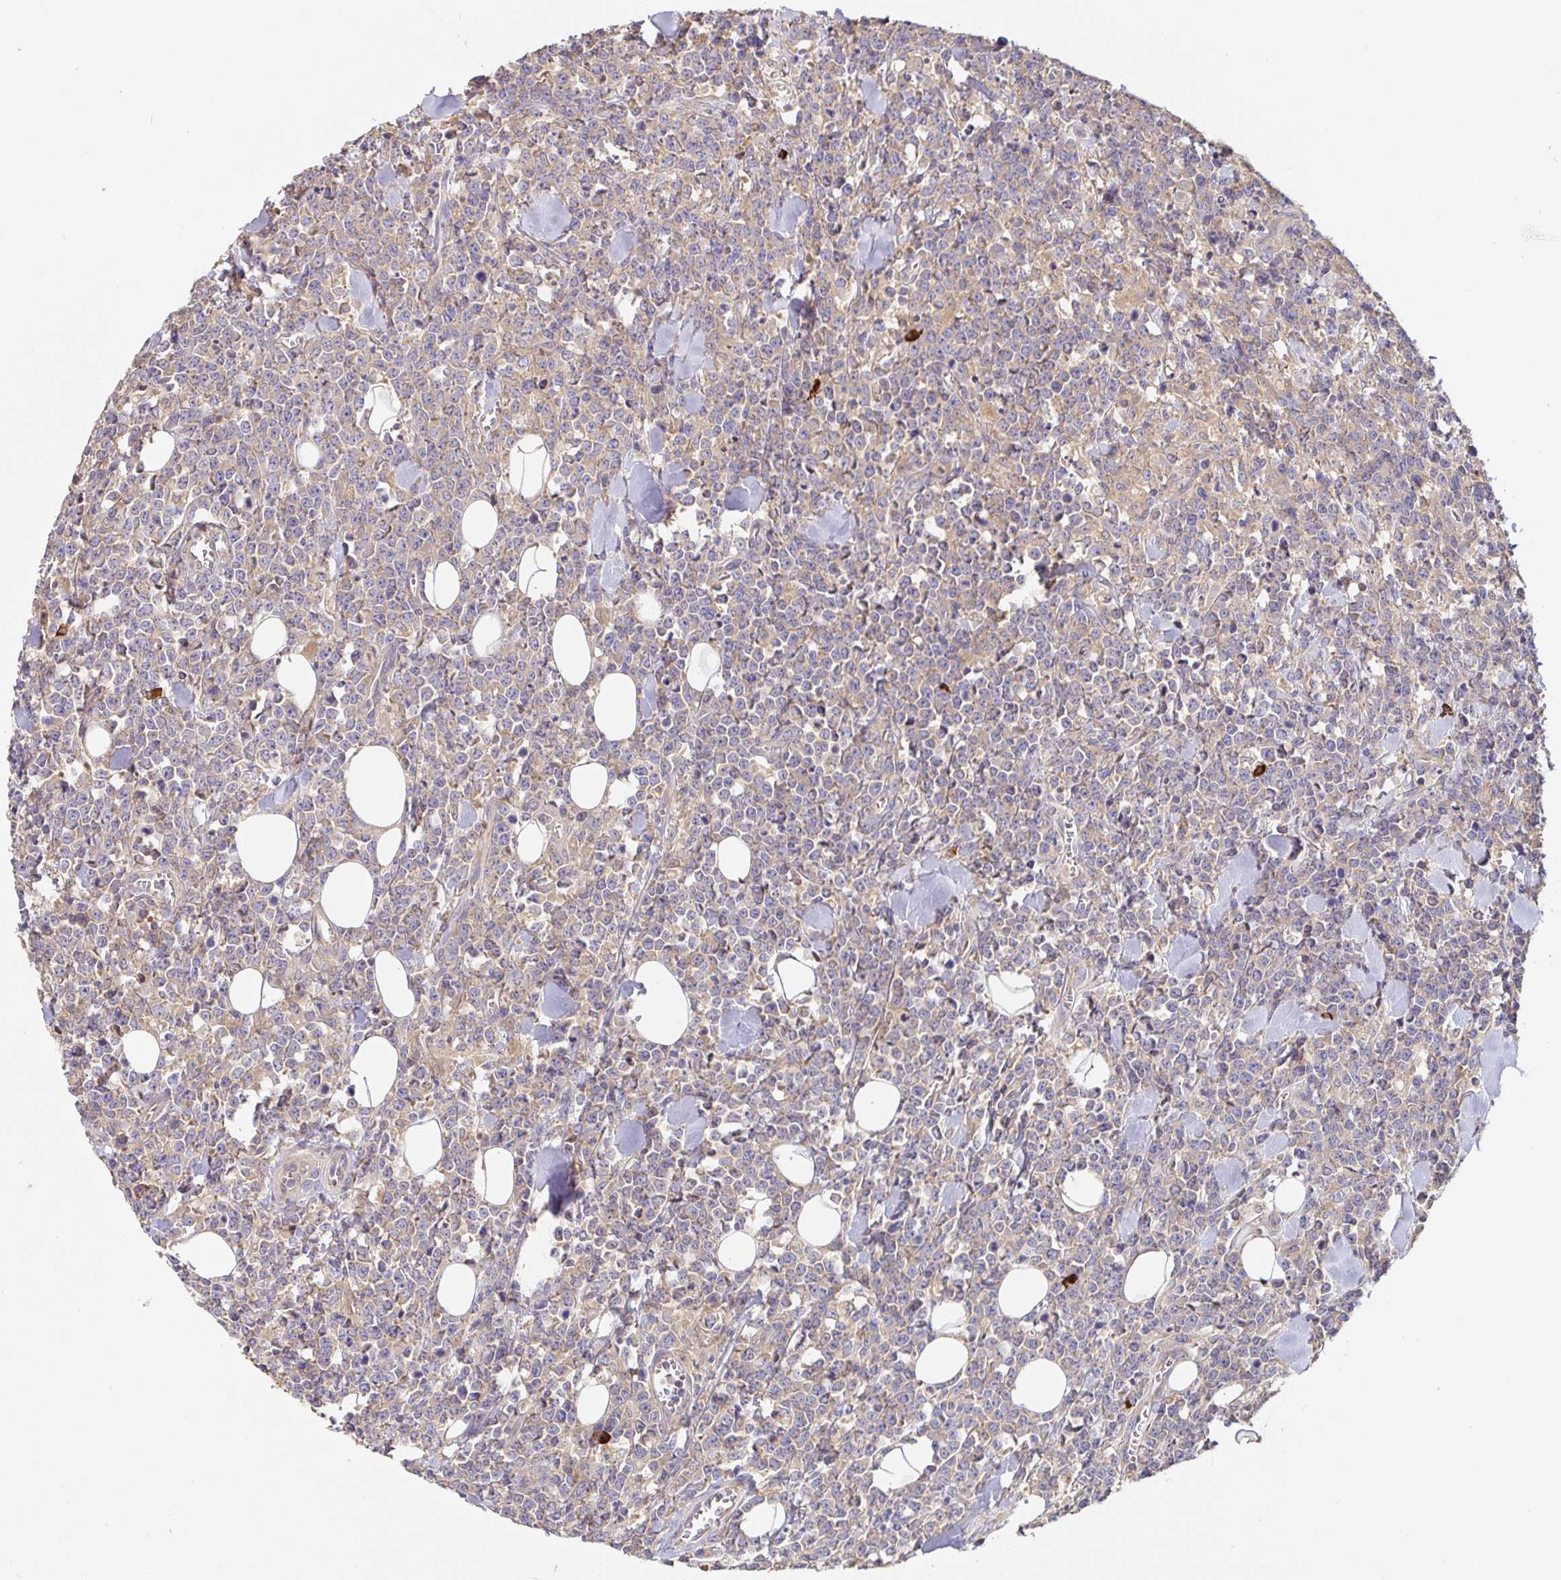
{"staining": {"intensity": "negative", "quantity": "none", "location": "none"}, "tissue": "lymphoma", "cell_type": "Tumor cells", "image_type": "cancer", "snomed": [{"axis": "morphology", "description": "Malignant lymphoma, non-Hodgkin's type, High grade"}, {"axis": "topography", "description": "Small intestine"}], "caption": "Photomicrograph shows no protein staining in tumor cells of lymphoma tissue. (DAB (3,3'-diaminobenzidine) immunohistochemistry visualized using brightfield microscopy, high magnification).", "gene": "HAGH", "patient": {"sex": "female", "age": 56}}